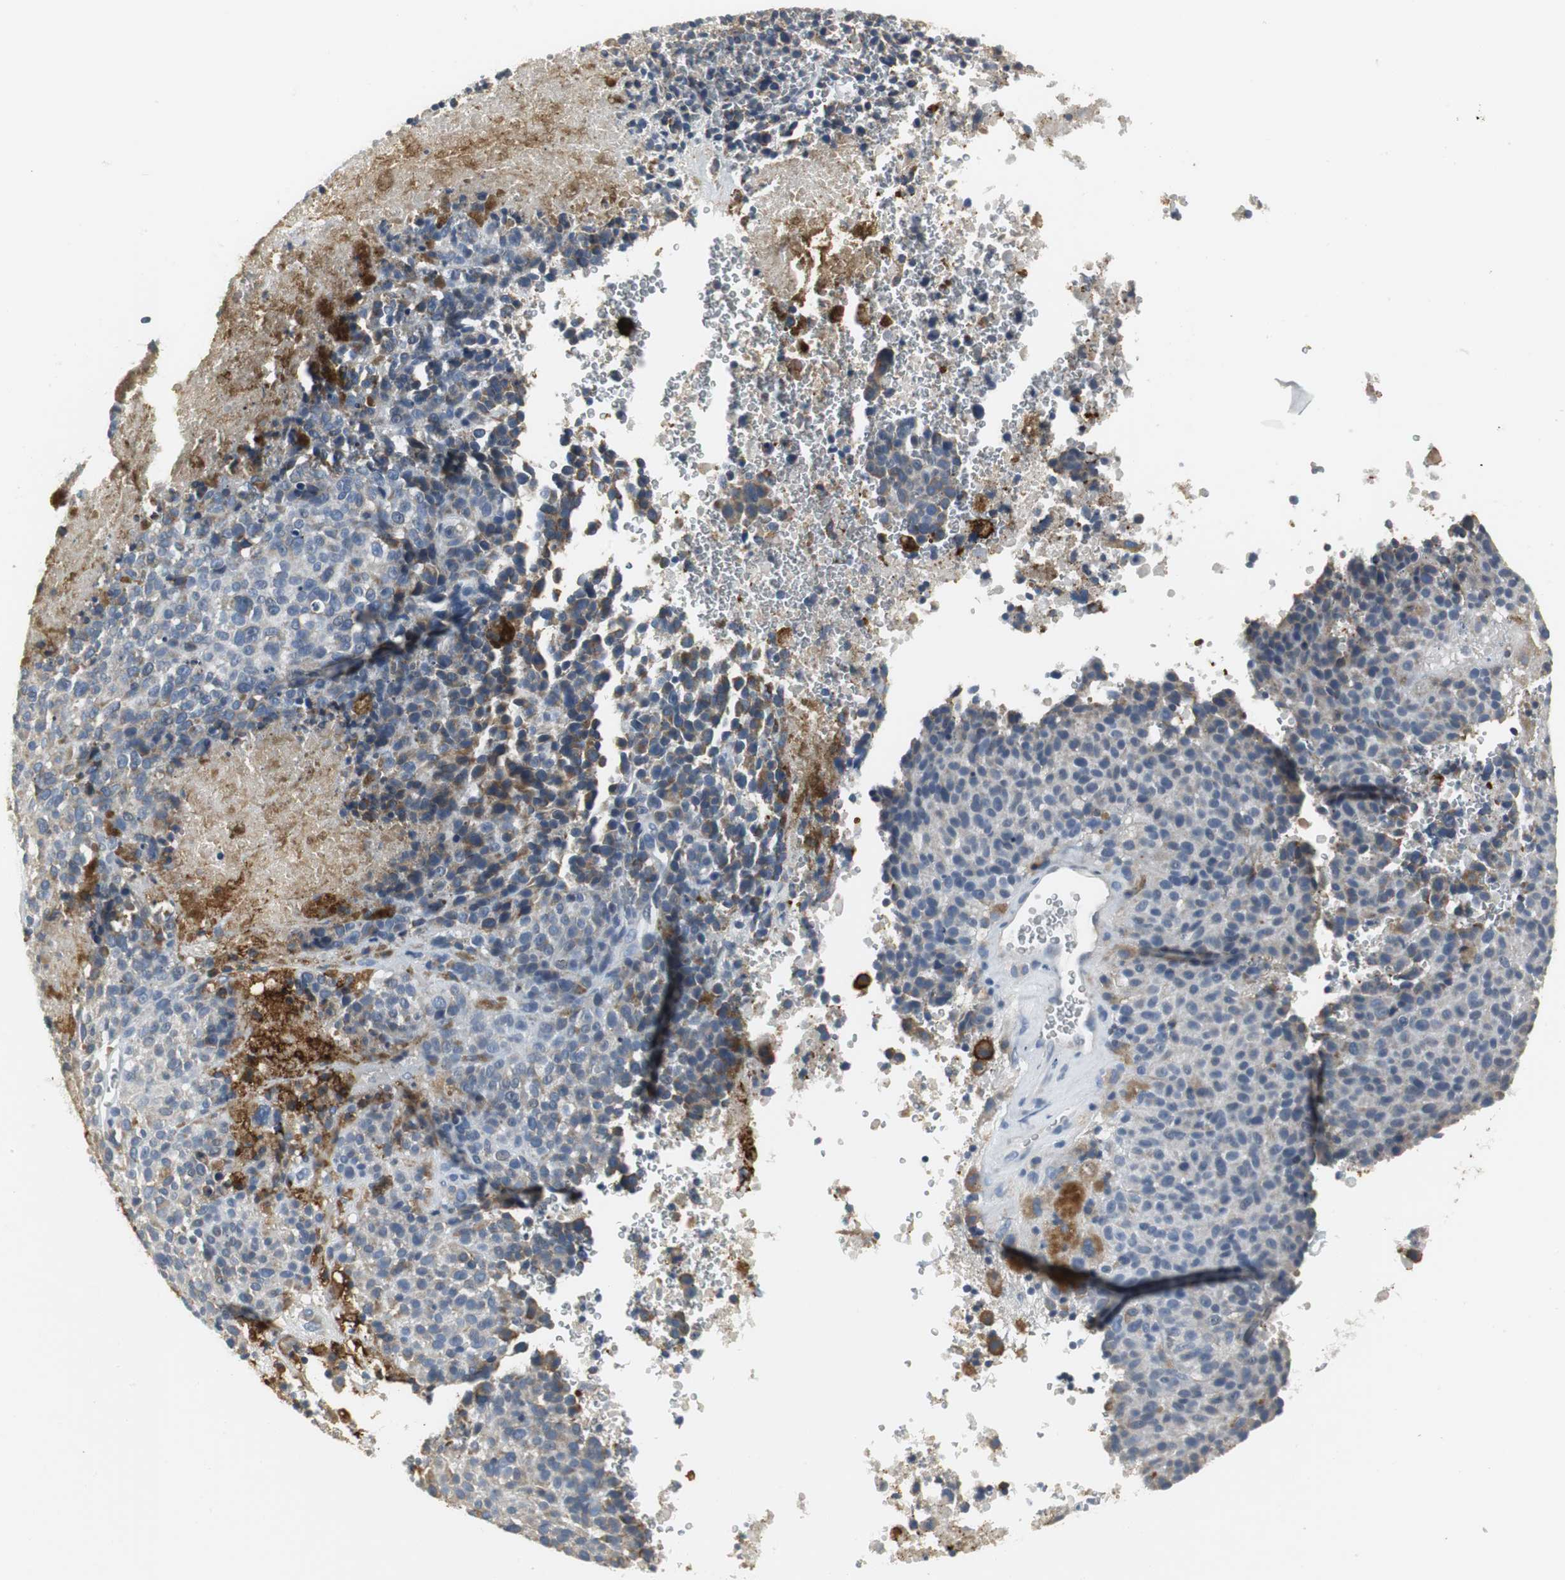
{"staining": {"intensity": "moderate", "quantity": "<25%", "location": "cytoplasmic/membranous"}, "tissue": "melanoma", "cell_type": "Tumor cells", "image_type": "cancer", "snomed": [{"axis": "morphology", "description": "Malignant melanoma, Metastatic site"}, {"axis": "topography", "description": "Cerebral cortex"}], "caption": "Protein expression analysis of human malignant melanoma (metastatic site) reveals moderate cytoplasmic/membranous staining in about <25% of tumor cells.", "gene": "SLC2A5", "patient": {"sex": "female", "age": 52}}